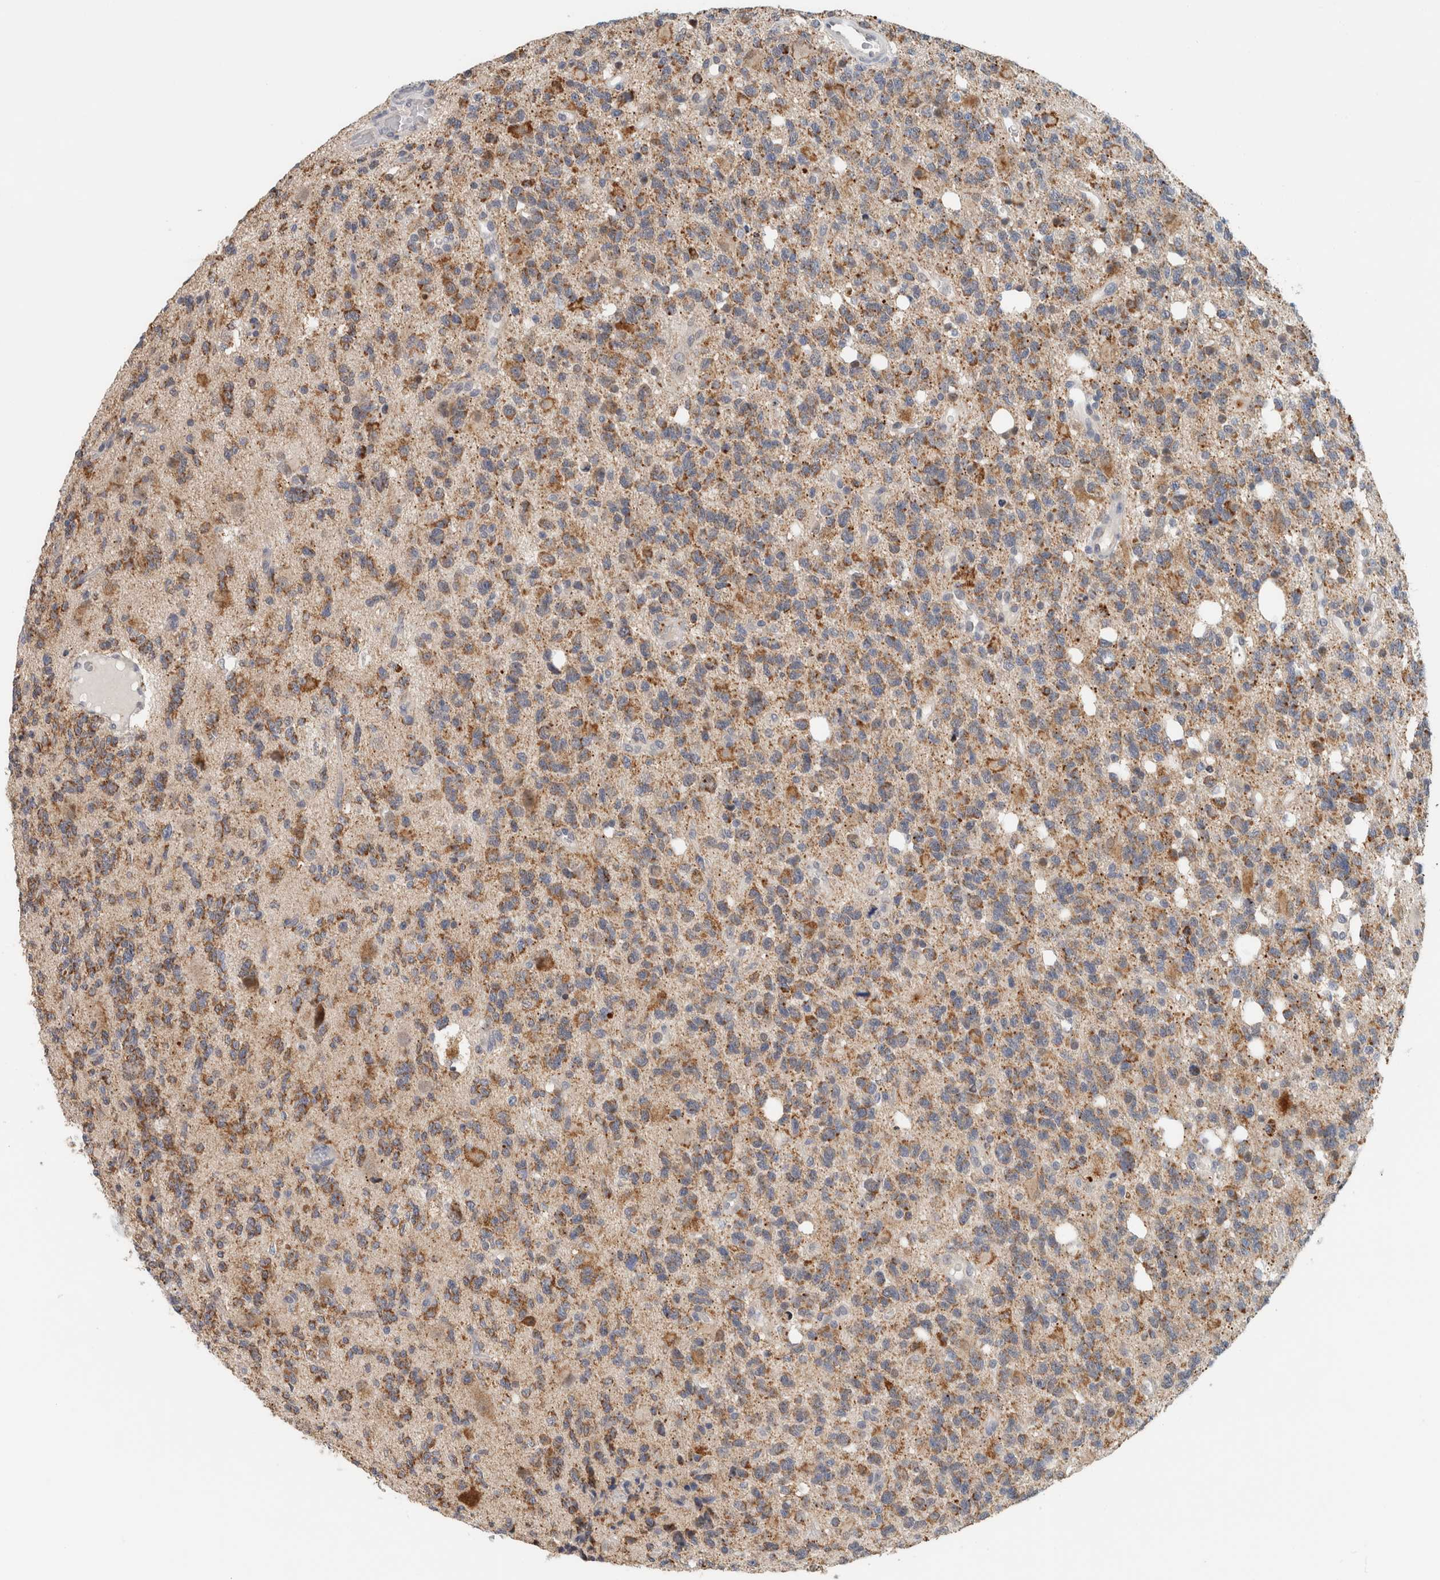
{"staining": {"intensity": "moderate", "quantity": ">75%", "location": "cytoplasmic/membranous"}, "tissue": "glioma", "cell_type": "Tumor cells", "image_type": "cancer", "snomed": [{"axis": "morphology", "description": "Glioma, malignant, High grade"}, {"axis": "topography", "description": "Brain"}], "caption": "This micrograph reveals glioma stained with IHC to label a protein in brown. The cytoplasmic/membranous of tumor cells show moderate positivity for the protein. Nuclei are counter-stained blue.", "gene": "CRAT", "patient": {"sex": "female", "age": 62}}